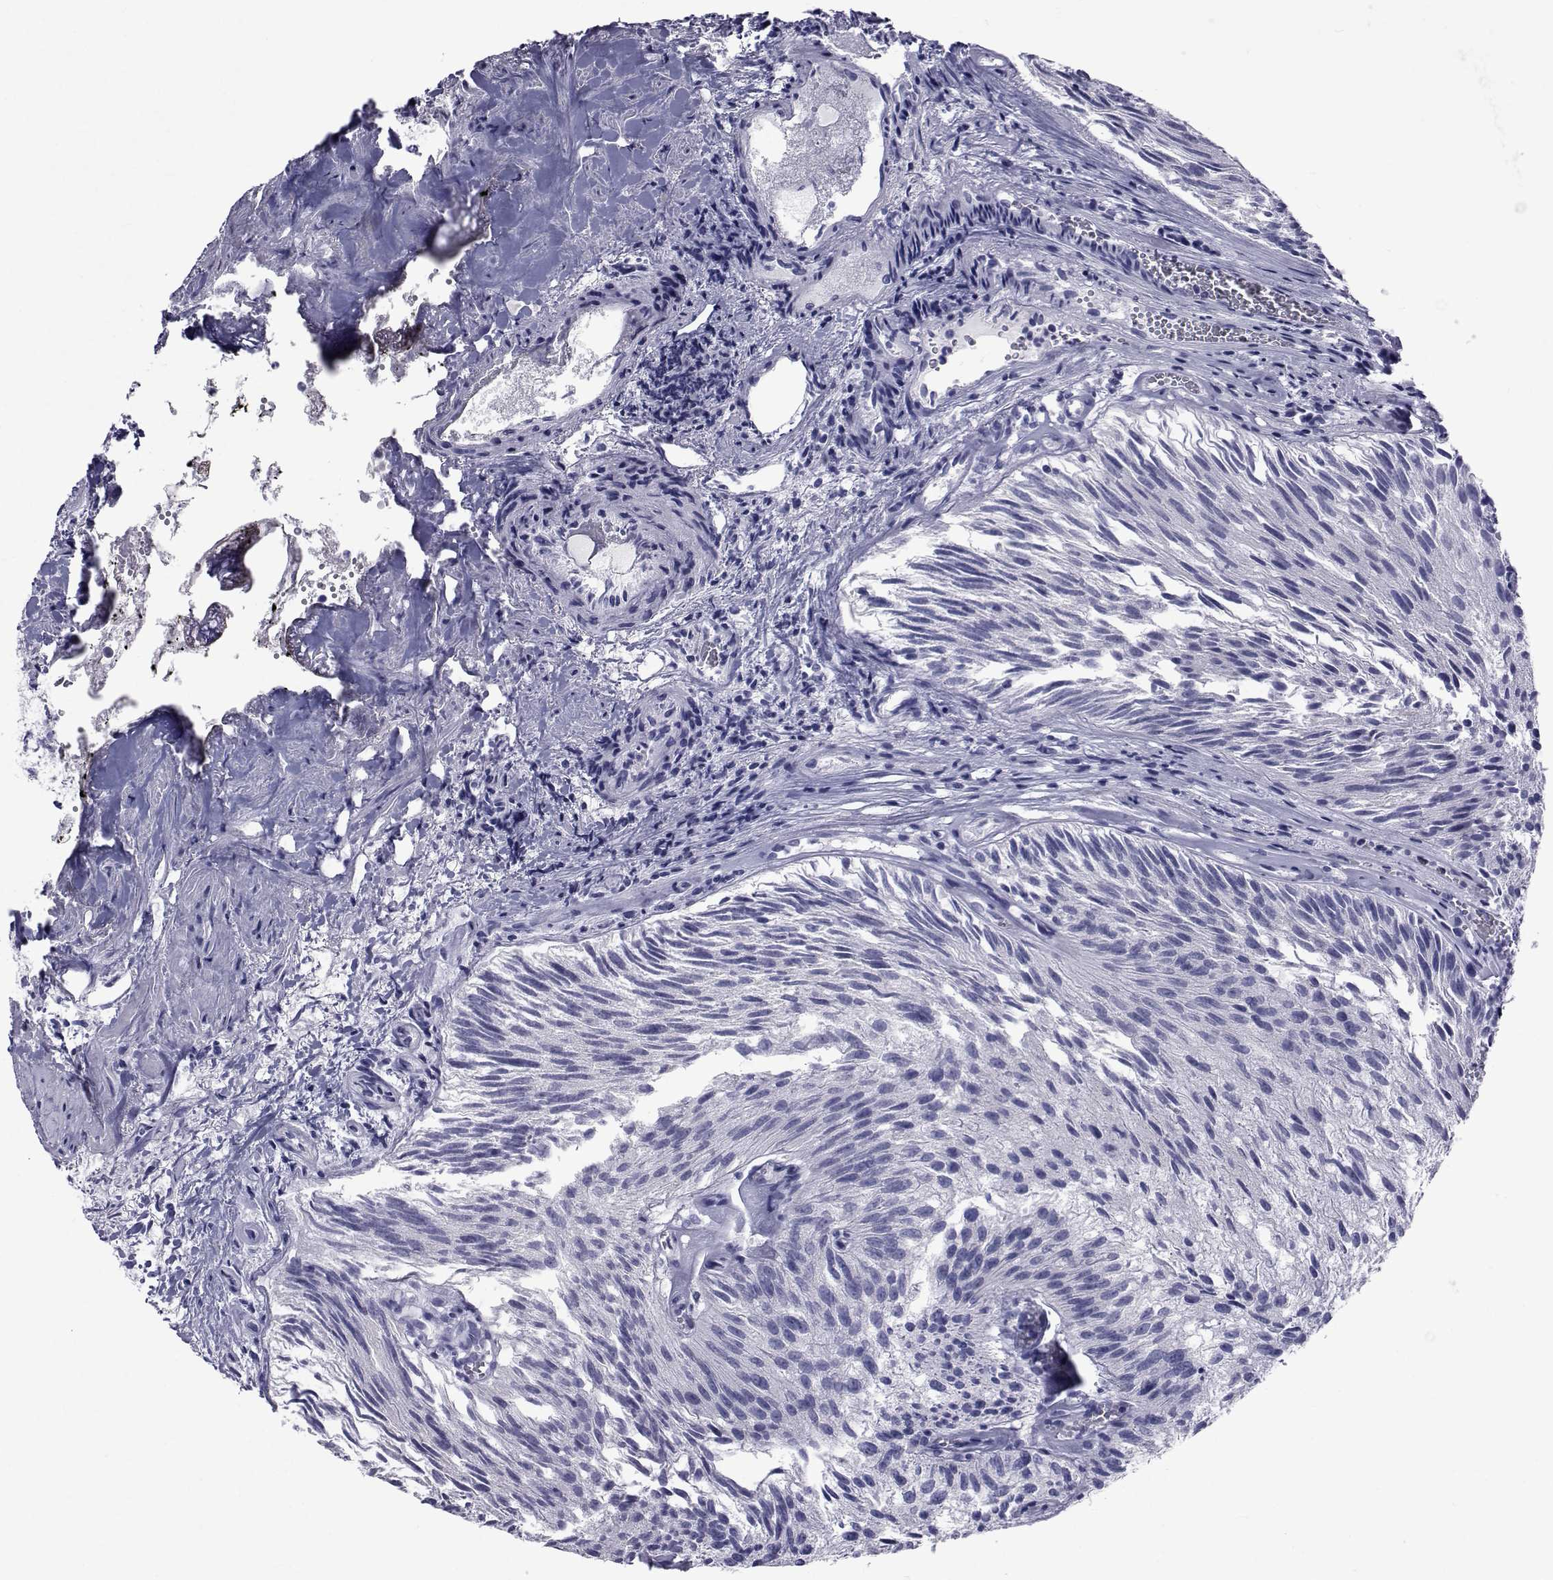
{"staining": {"intensity": "negative", "quantity": "none", "location": "none"}, "tissue": "urothelial cancer", "cell_type": "Tumor cells", "image_type": "cancer", "snomed": [{"axis": "morphology", "description": "Urothelial carcinoma, Low grade"}, {"axis": "topography", "description": "Urinary bladder"}], "caption": "Immunohistochemistry image of human urothelial cancer stained for a protein (brown), which demonstrates no staining in tumor cells. (Immunohistochemistry (ihc), brightfield microscopy, high magnification).", "gene": "GKAP1", "patient": {"sex": "female", "age": 87}}